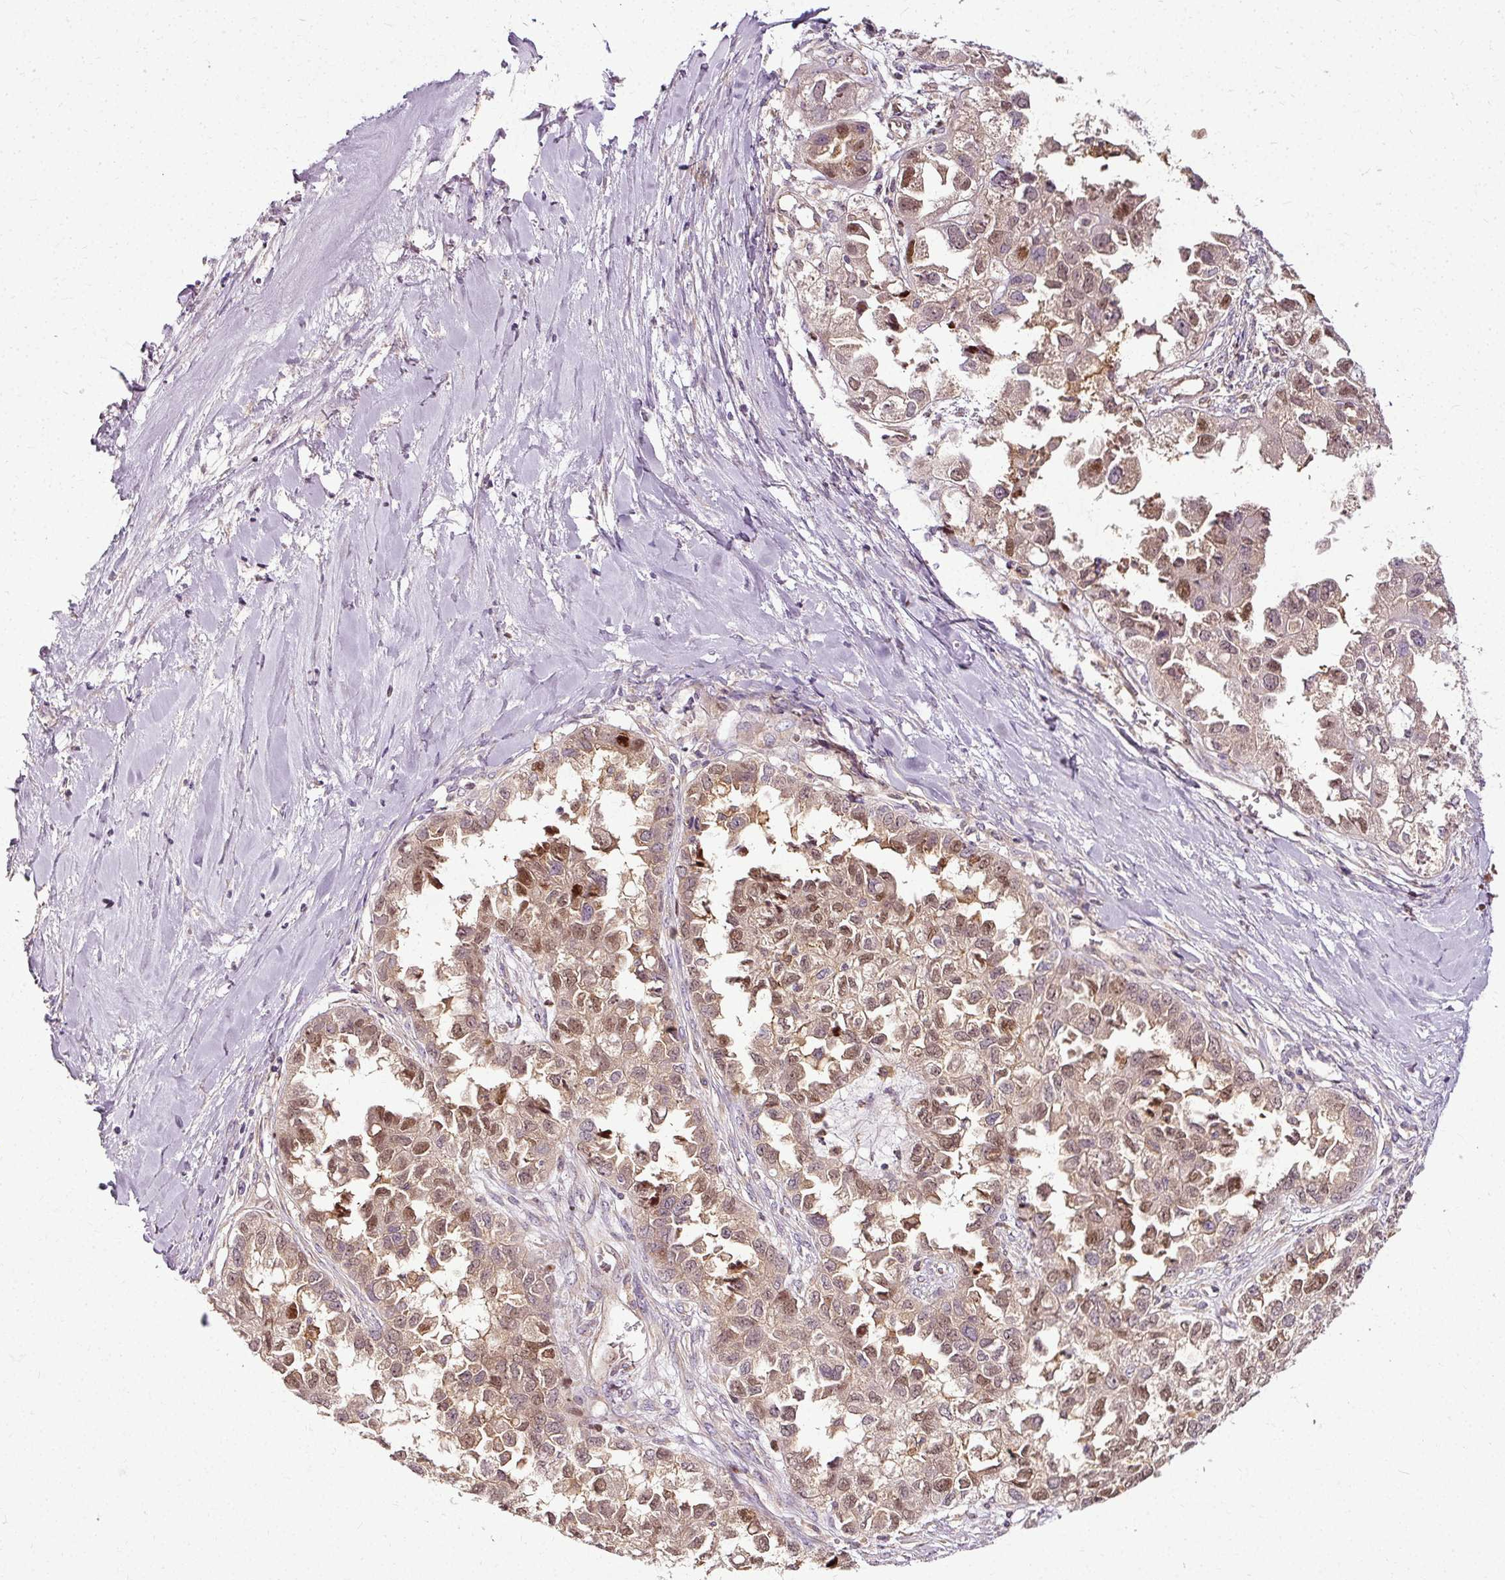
{"staining": {"intensity": "moderate", "quantity": "25%-75%", "location": "cytoplasmic/membranous,nuclear"}, "tissue": "ovarian cancer", "cell_type": "Tumor cells", "image_type": "cancer", "snomed": [{"axis": "morphology", "description": "Cystadenocarcinoma, serous, NOS"}, {"axis": "topography", "description": "Ovary"}], "caption": "IHC image of ovarian serous cystadenocarcinoma stained for a protein (brown), which exhibits medium levels of moderate cytoplasmic/membranous and nuclear positivity in about 25%-75% of tumor cells.", "gene": "NAPA", "patient": {"sex": "female", "age": 84}}